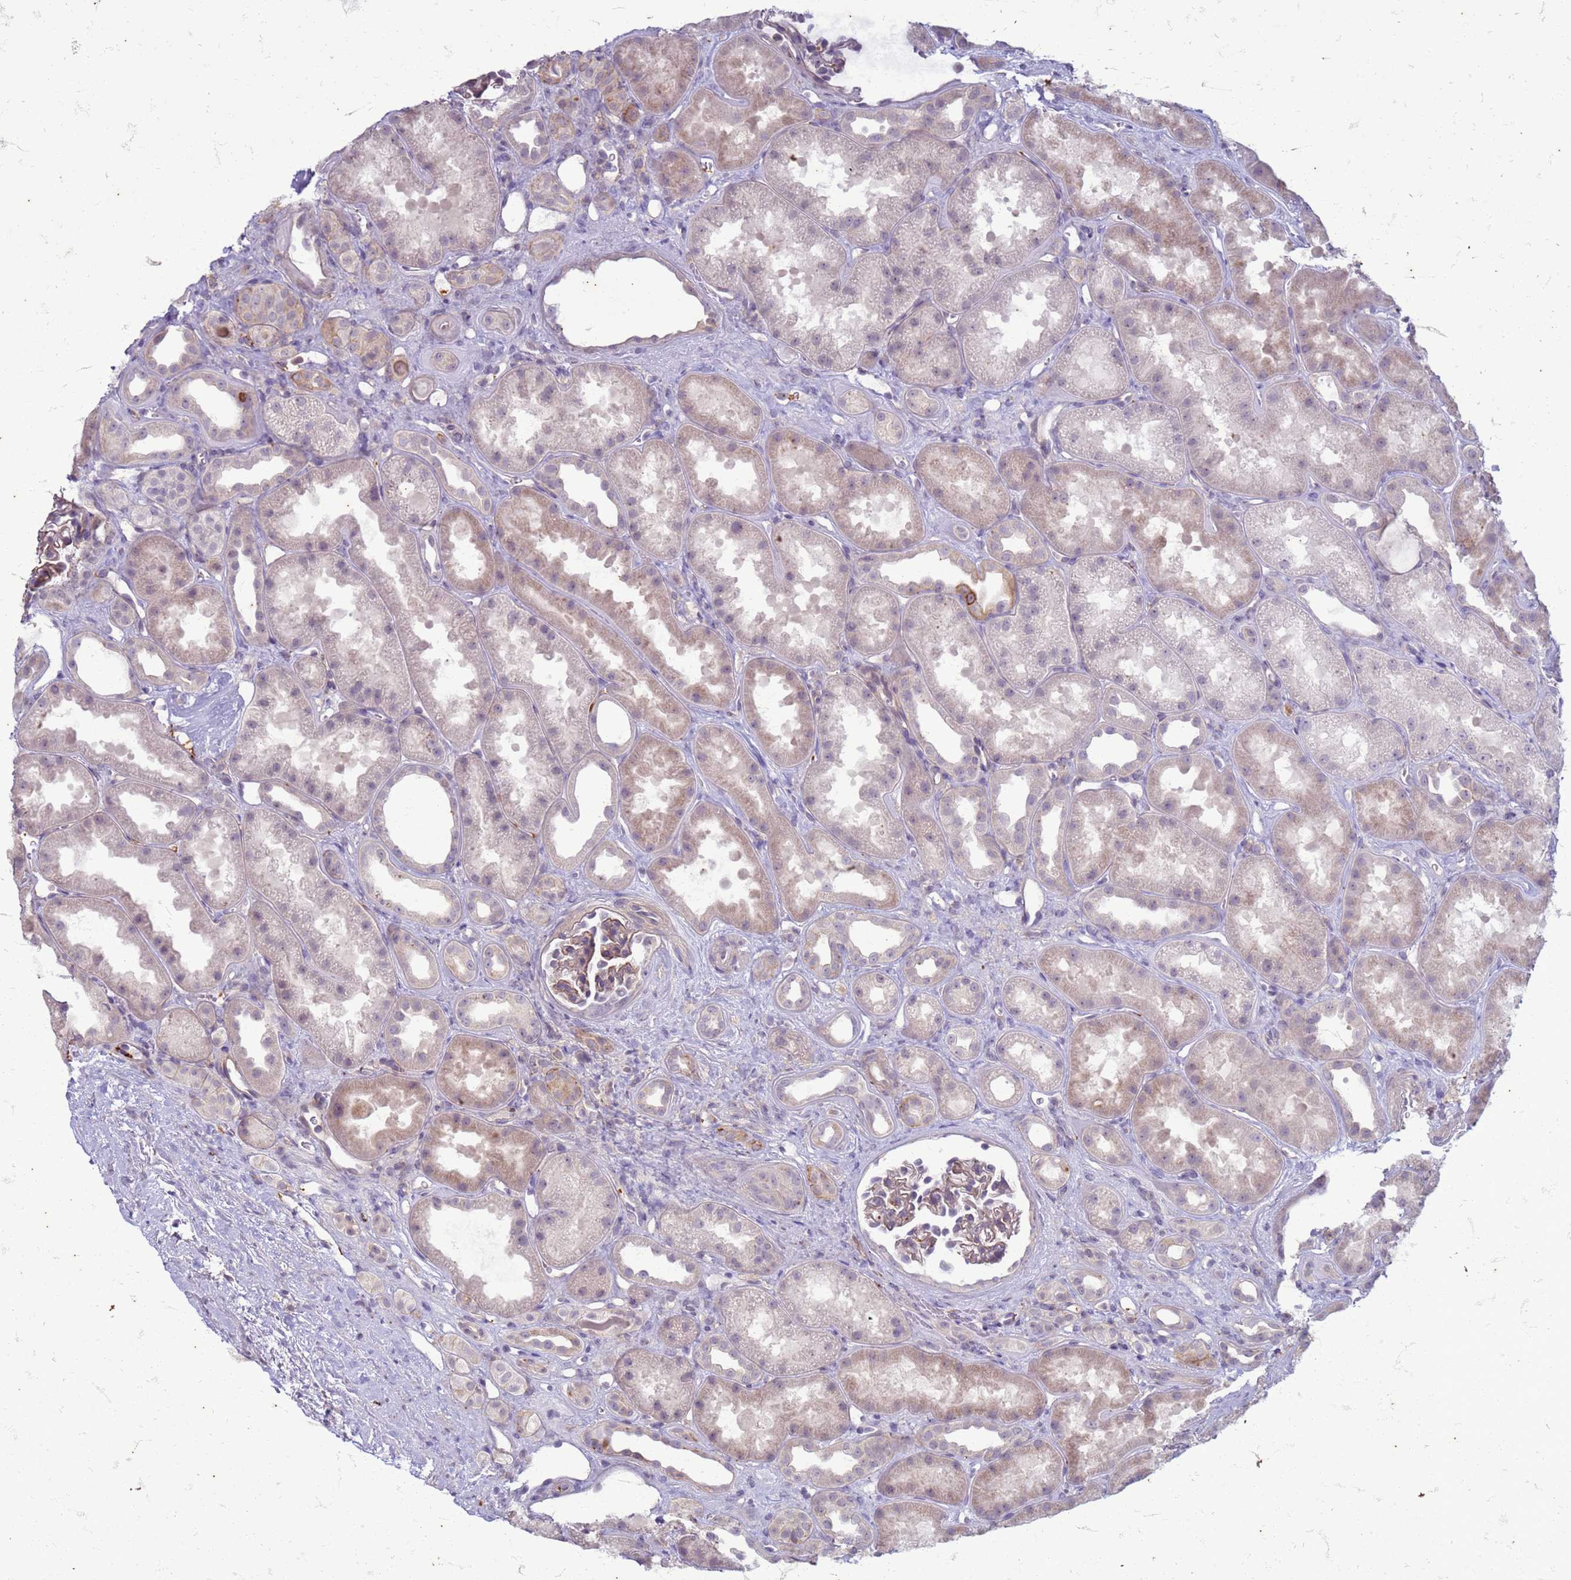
{"staining": {"intensity": "weak", "quantity": "<25%", "location": "cytoplasmic/membranous"}, "tissue": "kidney", "cell_type": "Cells in glomeruli", "image_type": "normal", "snomed": [{"axis": "morphology", "description": "Normal tissue, NOS"}, {"axis": "topography", "description": "Kidney"}], "caption": "The histopathology image shows no staining of cells in glomeruli in normal kidney. (DAB immunohistochemistry visualized using brightfield microscopy, high magnification).", "gene": "SLC15A3", "patient": {"sex": "male", "age": 61}}